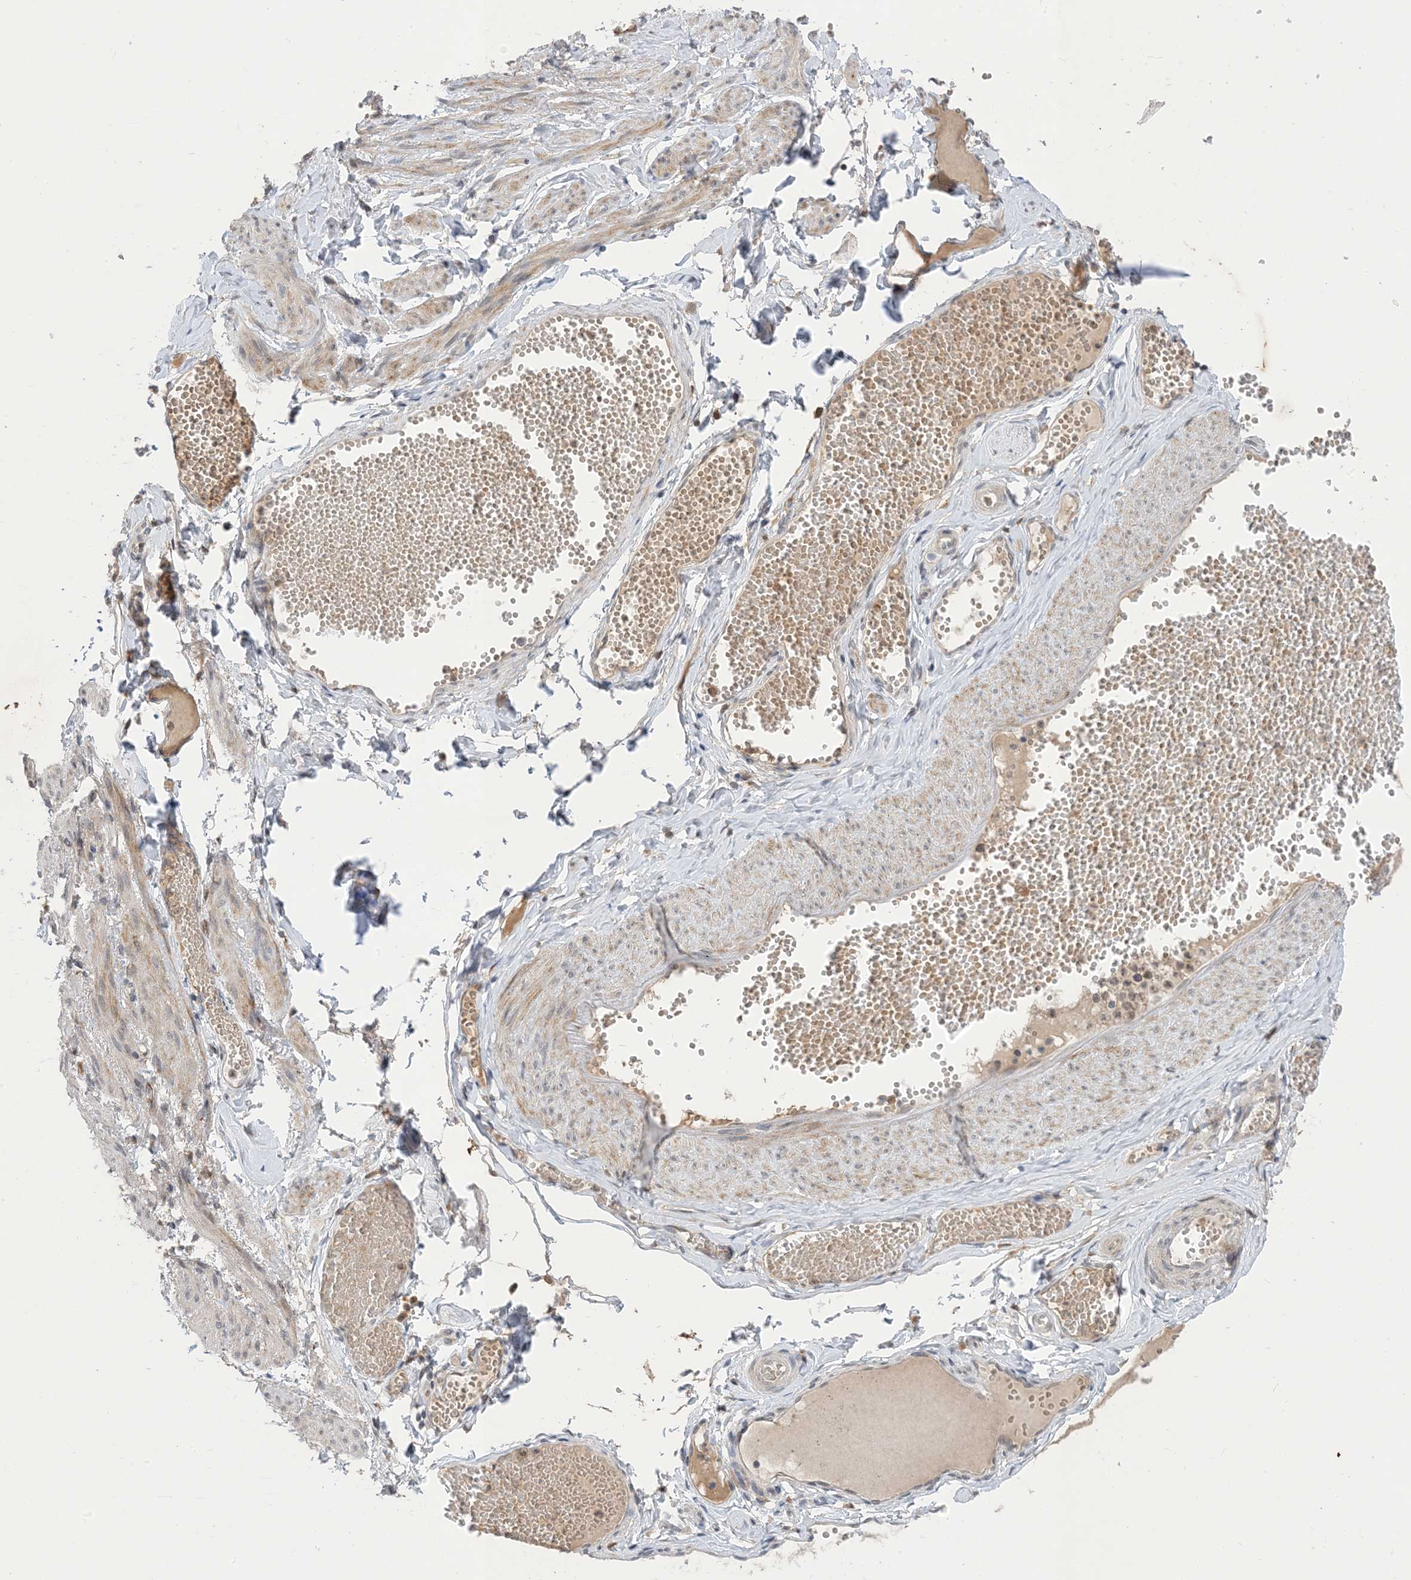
{"staining": {"intensity": "moderate", "quantity": "25%-75%", "location": "cytoplasmic/membranous"}, "tissue": "adipose tissue", "cell_type": "Adipocytes", "image_type": "normal", "snomed": [{"axis": "morphology", "description": "Normal tissue, NOS"}, {"axis": "topography", "description": "Smooth muscle"}, {"axis": "topography", "description": "Peripheral nerve tissue"}], "caption": "An image showing moderate cytoplasmic/membranous positivity in about 25%-75% of adipocytes in unremarkable adipose tissue, as visualized by brown immunohistochemical staining.", "gene": "NAGK", "patient": {"sex": "female", "age": 39}}